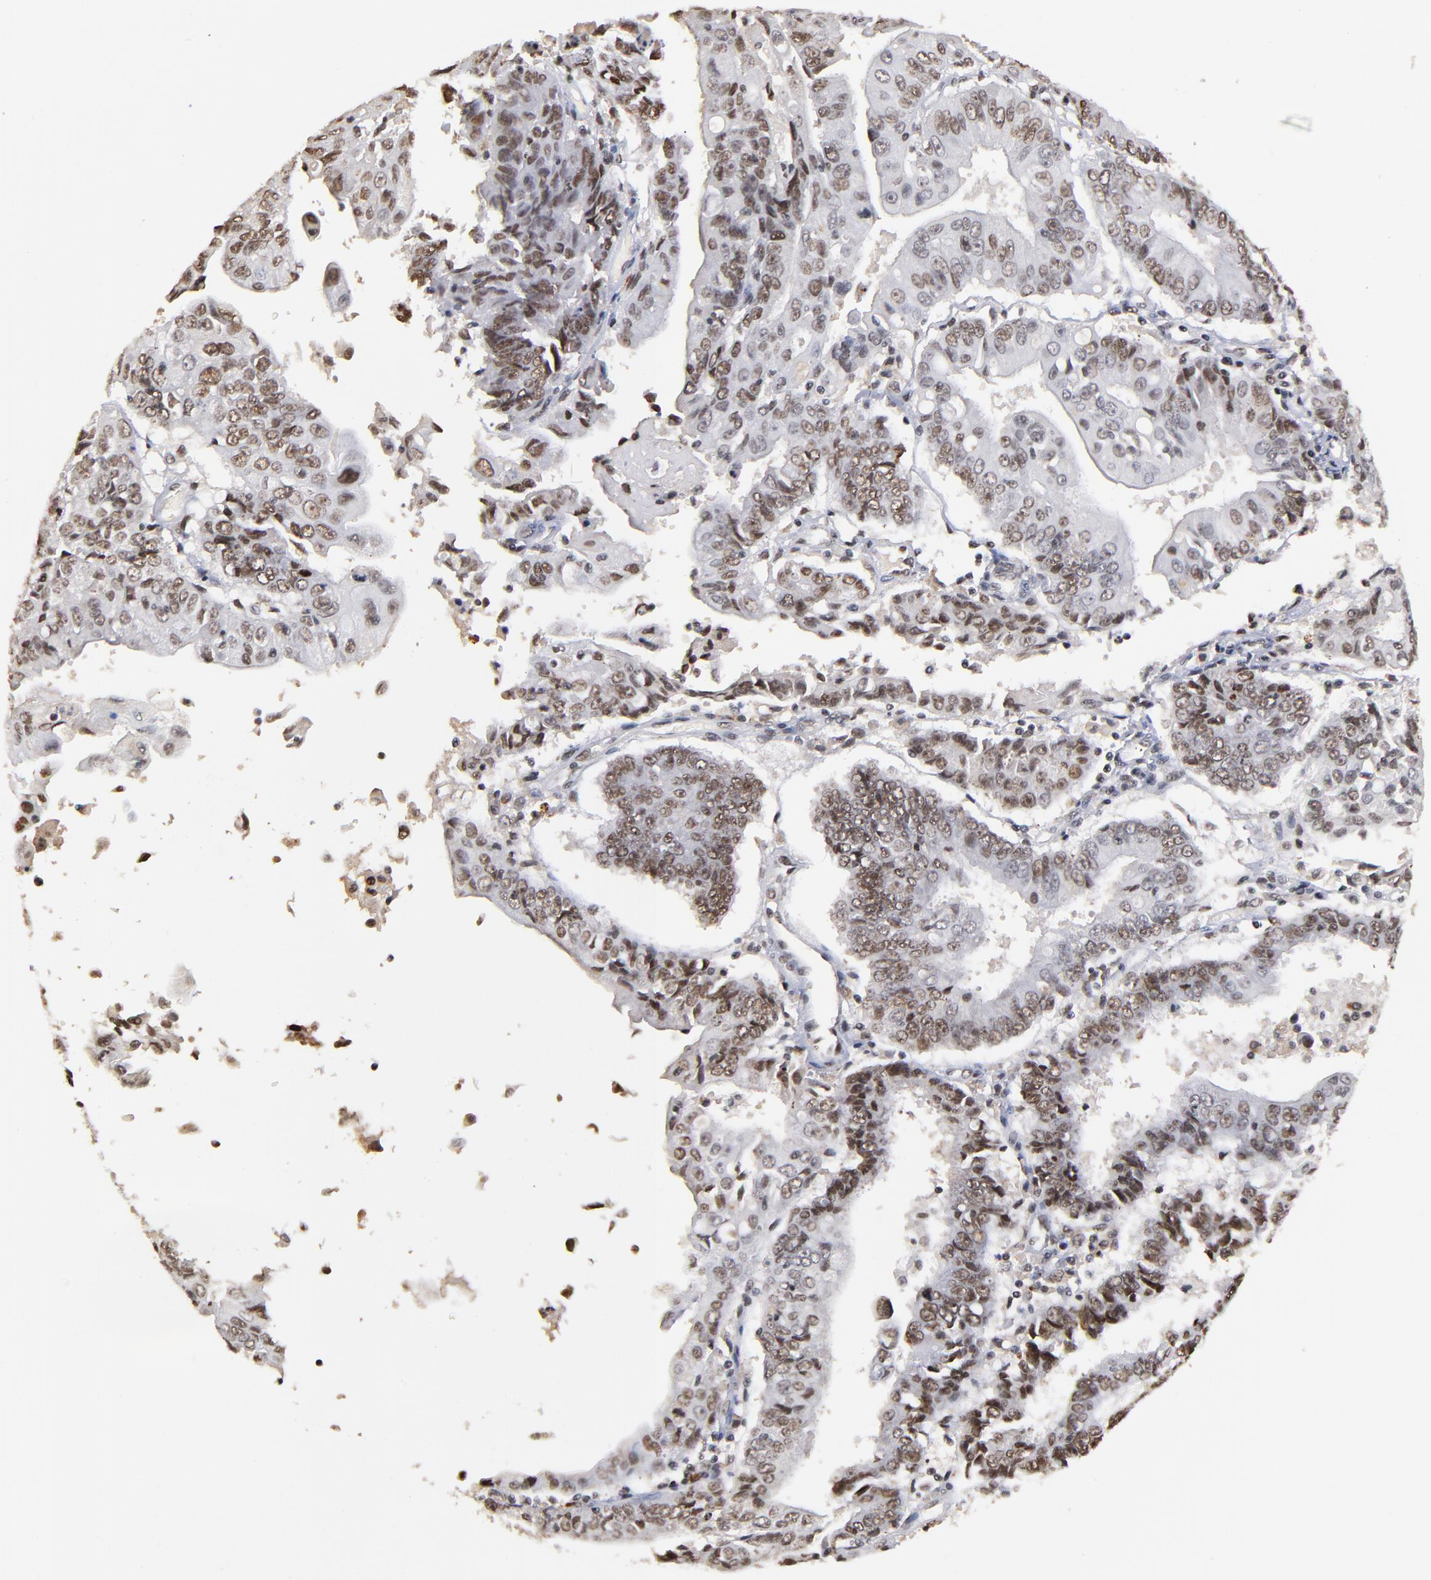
{"staining": {"intensity": "moderate", "quantity": "25%-75%", "location": "nuclear"}, "tissue": "endometrial cancer", "cell_type": "Tumor cells", "image_type": "cancer", "snomed": [{"axis": "morphology", "description": "Adenocarcinoma, NOS"}, {"axis": "topography", "description": "Endometrium"}], "caption": "Human endometrial cancer stained for a protein (brown) displays moderate nuclear positive expression in about 25%-75% of tumor cells.", "gene": "ZNF146", "patient": {"sex": "female", "age": 75}}